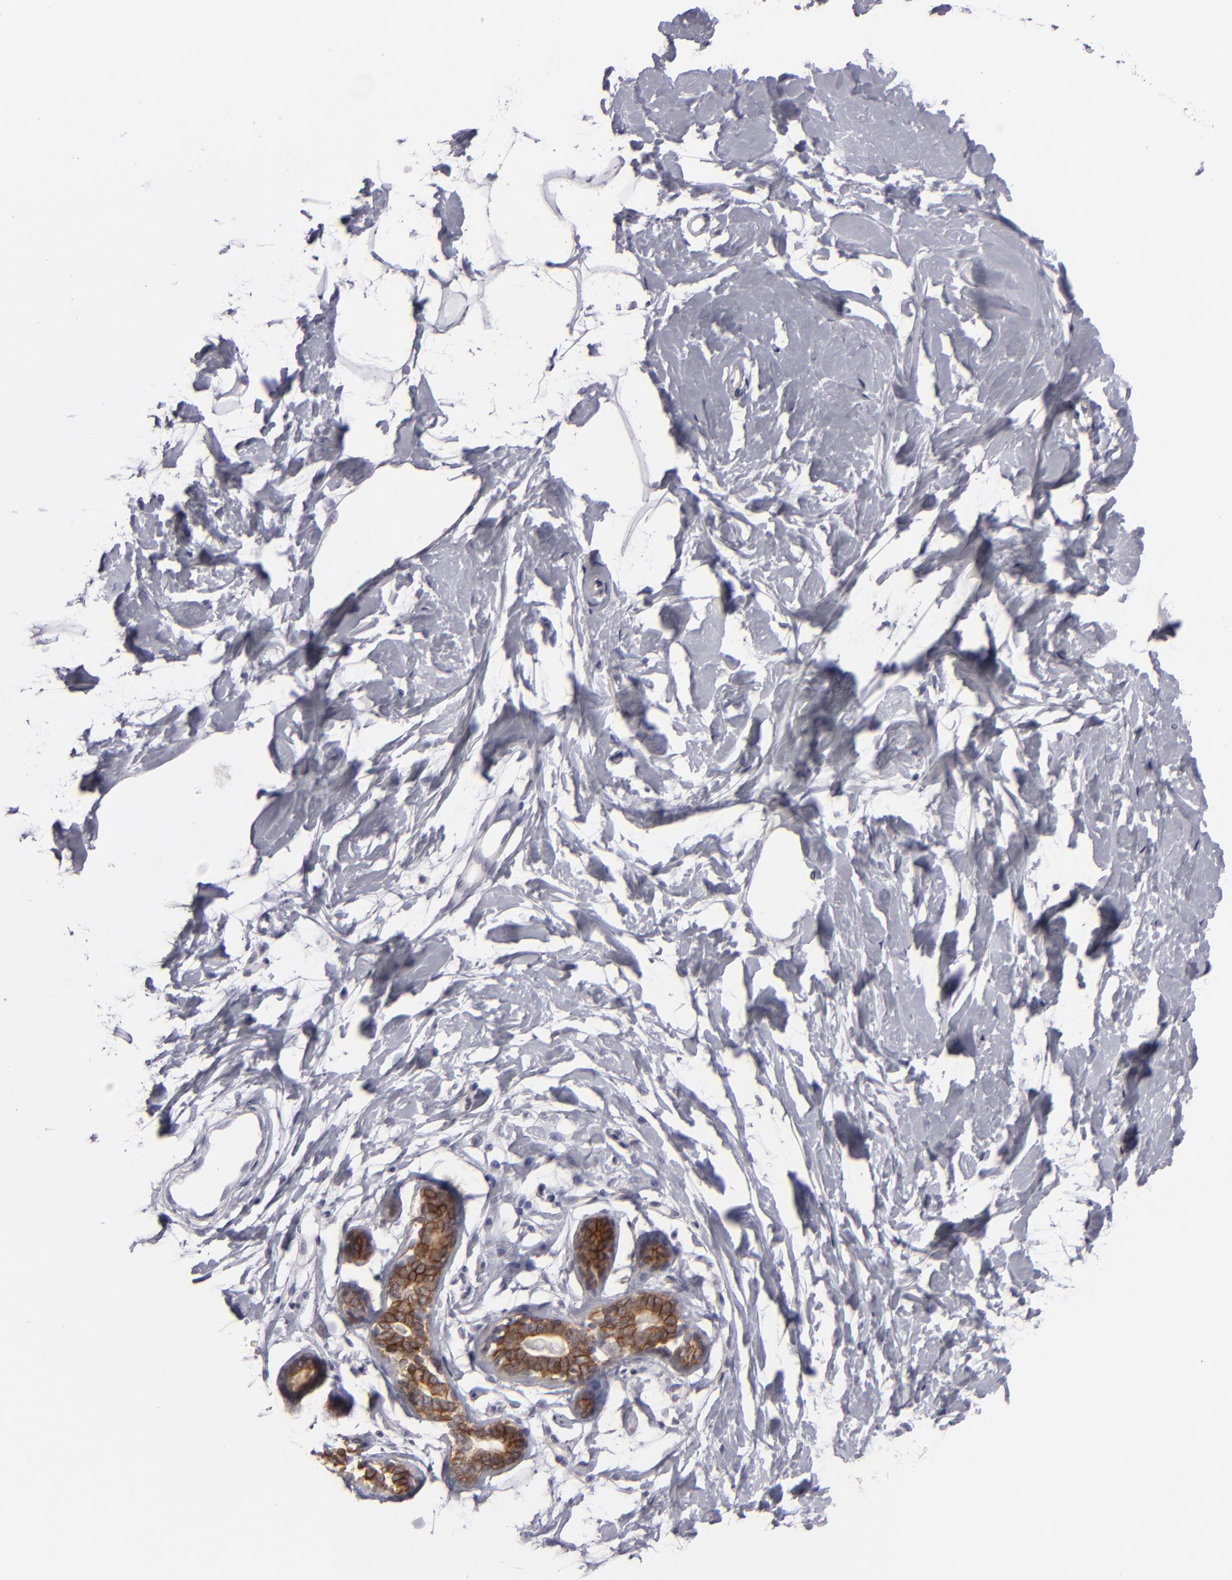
{"staining": {"intensity": "moderate", "quantity": ">75%", "location": "cytoplasmic/membranous"}, "tissue": "breast", "cell_type": "Glandular cells", "image_type": "normal", "snomed": [{"axis": "morphology", "description": "Normal tissue, NOS"}, {"axis": "topography", "description": "Breast"}], "caption": "This image demonstrates IHC staining of normal human breast, with medium moderate cytoplasmic/membranous expression in approximately >75% of glandular cells.", "gene": "JUP", "patient": {"sex": "female", "age": 23}}